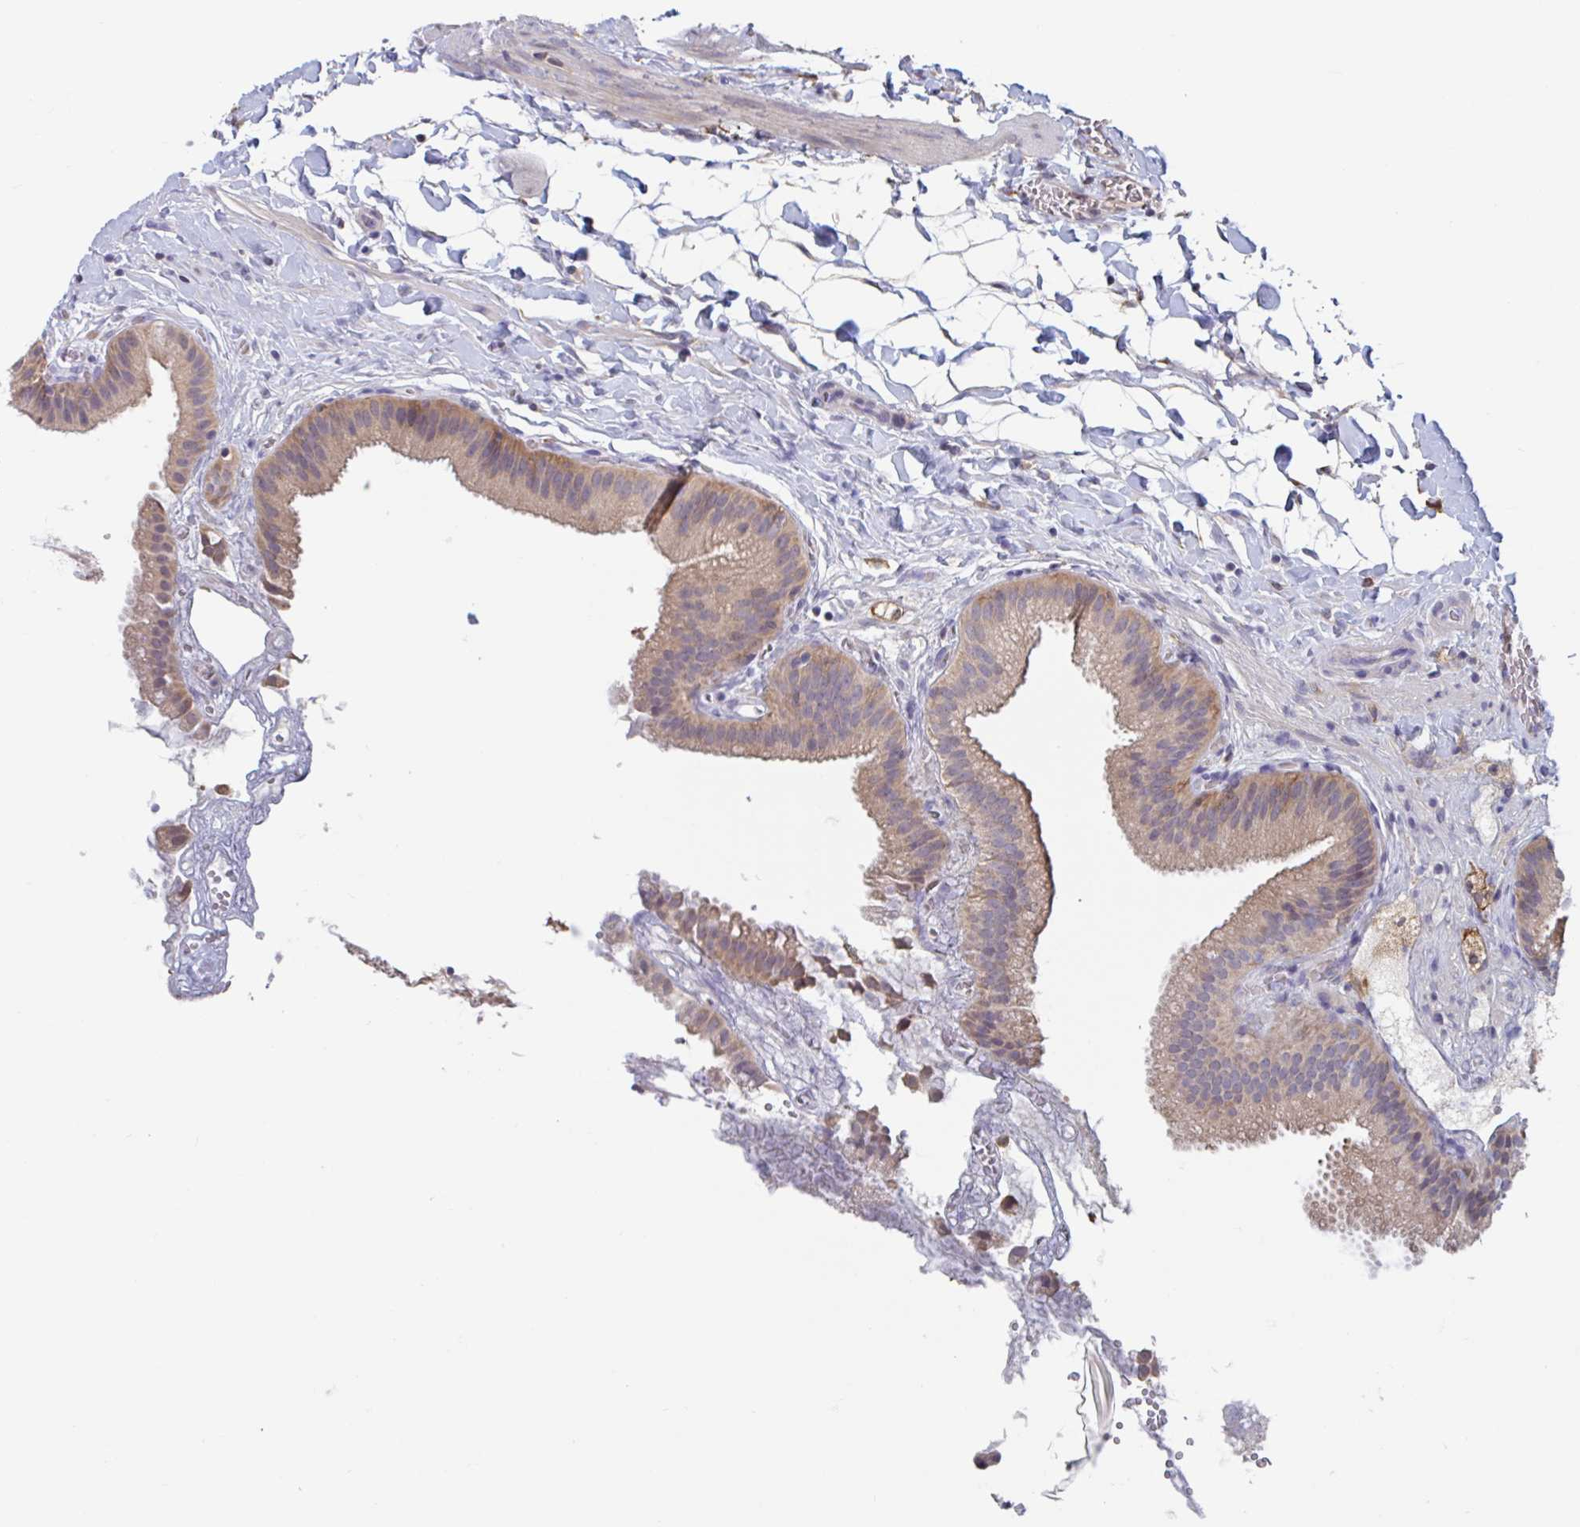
{"staining": {"intensity": "moderate", "quantity": ">75%", "location": "cytoplasmic/membranous"}, "tissue": "gallbladder", "cell_type": "Glandular cells", "image_type": "normal", "snomed": [{"axis": "morphology", "description": "Normal tissue, NOS"}, {"axis": "topography", "description": "Gallbladder"}], "caption": "Glandular cells exhibit moderate cytoplasmic/membranous staining in about >75% of cells in unremarkable gallbladder.", "gene": "SNX8", "patient": {"sex": "female", "age": 63}}